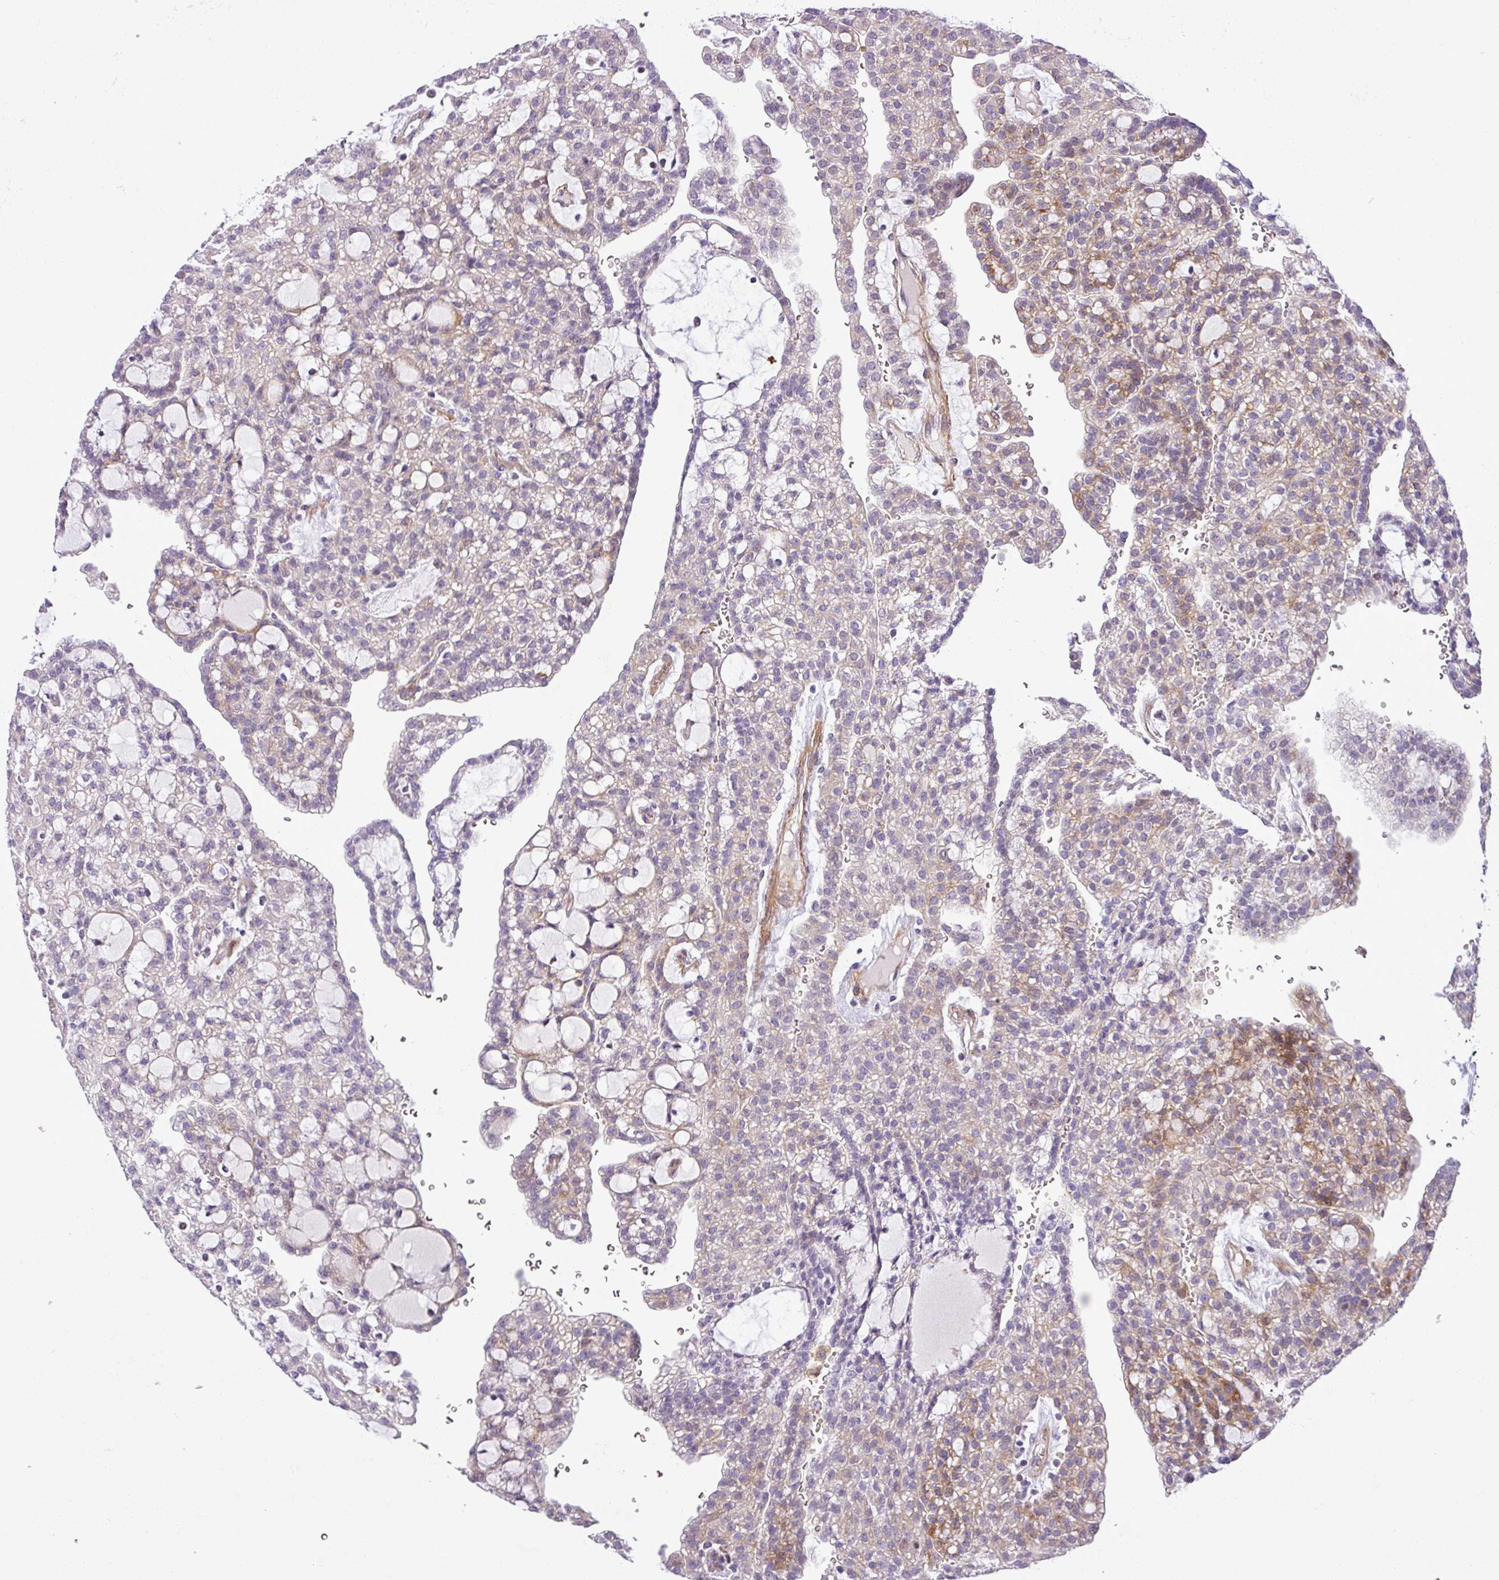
{"staining": {"intensity": "moderate", "quantity": "25%-75%", "location": "cytoplasmic/membranous"}, "tissue": "renal cancer", "cell_type": "Tumor cells", "image_type": "cancer", "snomed": [{"axis": "morphology", "description": "Adenocarcinoma, NOS"}, {"axis": "topography", "description": "Kidney"}], "caption": "This image displays IHC staining of renal cancer, with medium moderate cytoplasmic/membranous staining in about 25%-75% of tumor cells.", "gene": "NBEAL2", "patient": {"sex": "male", "age": 63}}